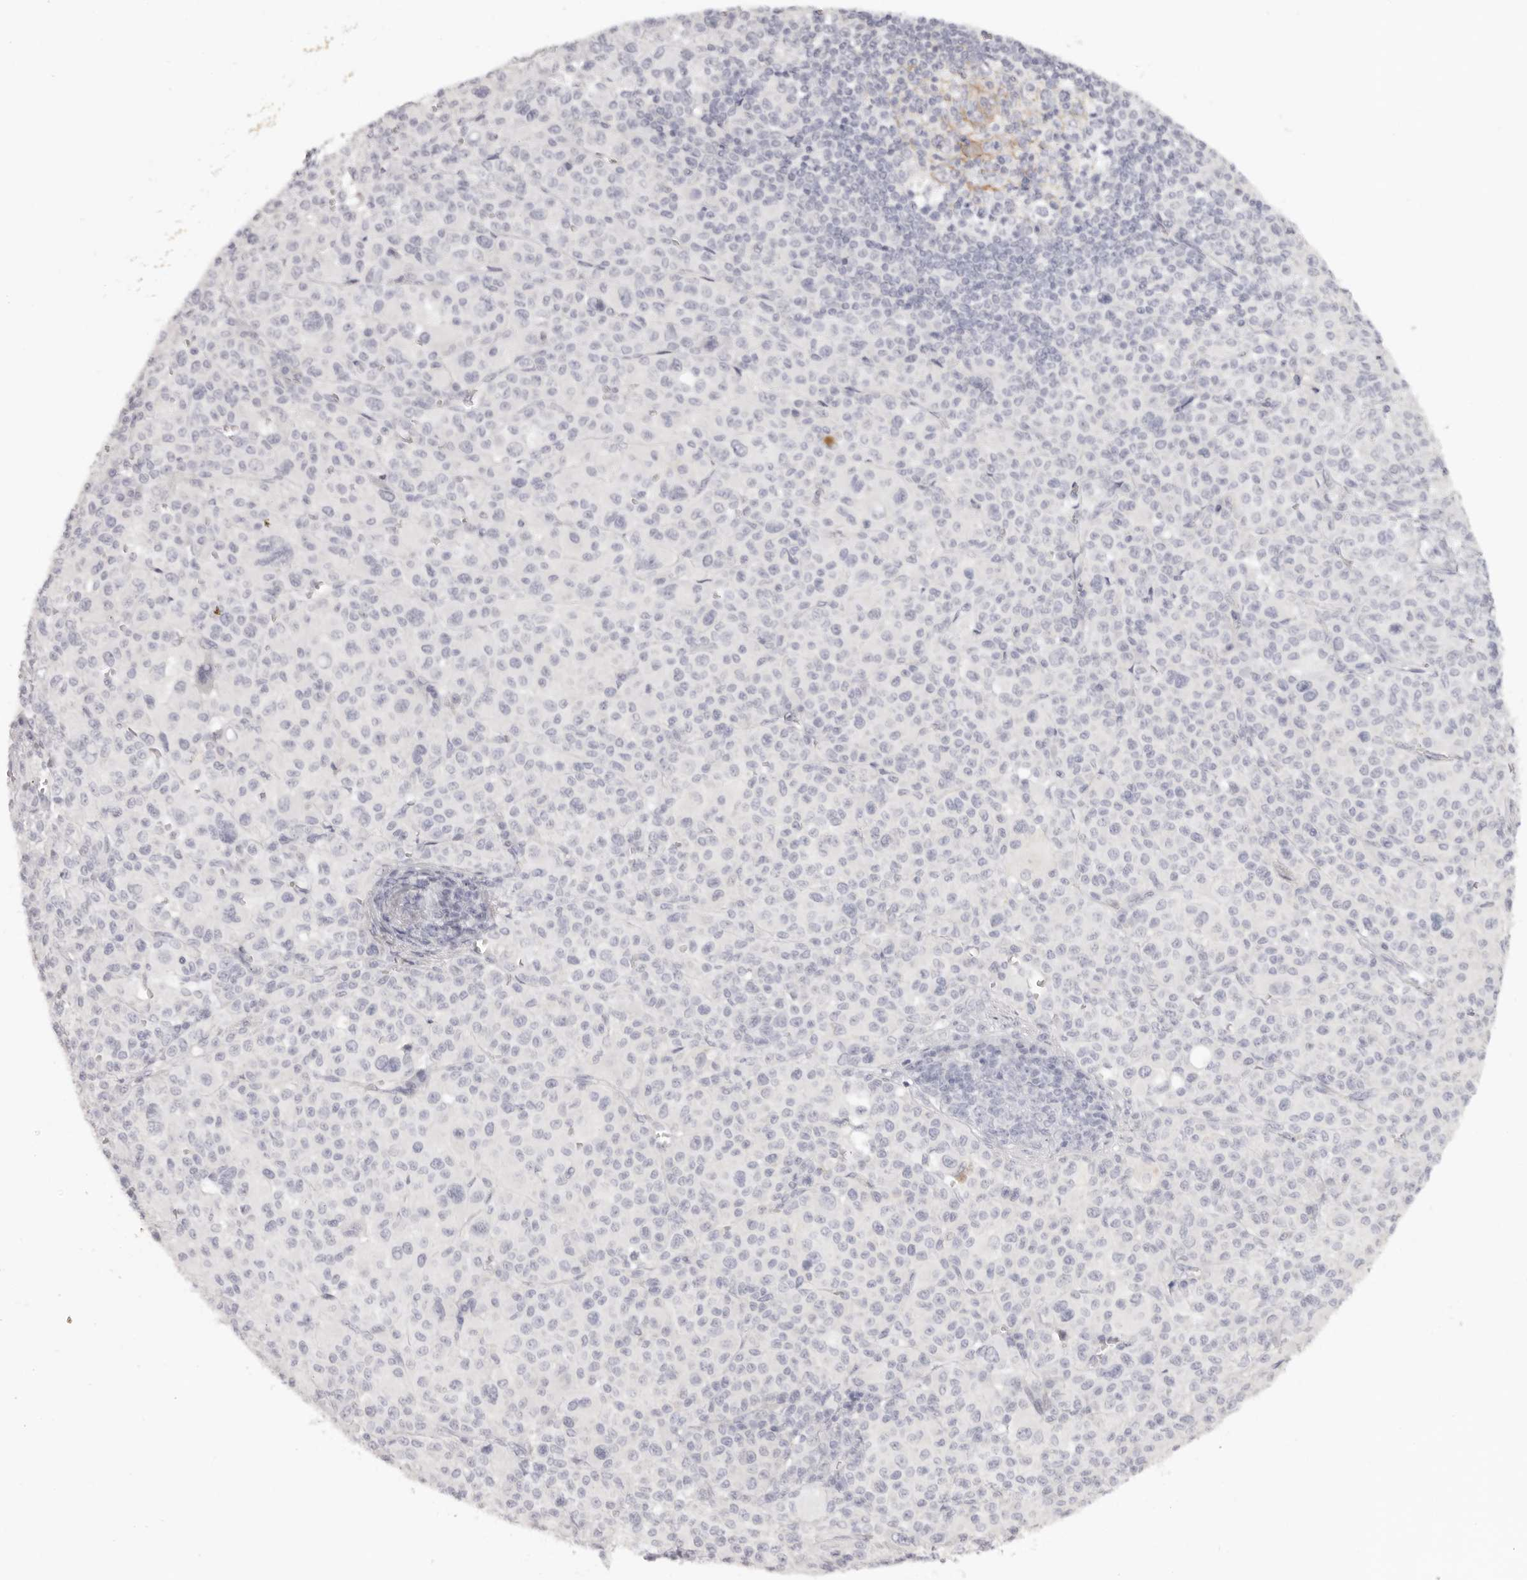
{"staining": {"intensity": "negative", "quantity": "none", "location": "none"}, "tissue": "melanoma", "cell_type": "Tumor cells", "image_type": "cancer", "snomed": [{"axis": "morphology", "description": "Malignant melanoma, Metastatic site"}, {"axis": "topography", "description": "Skin"}], "caption": "A high-resolution image shows IHC staining of melanoma, which reveals no significant expression in tumor cells.", "gene": "RXFP1", "patient": {"sex": "female", "age": 74}}